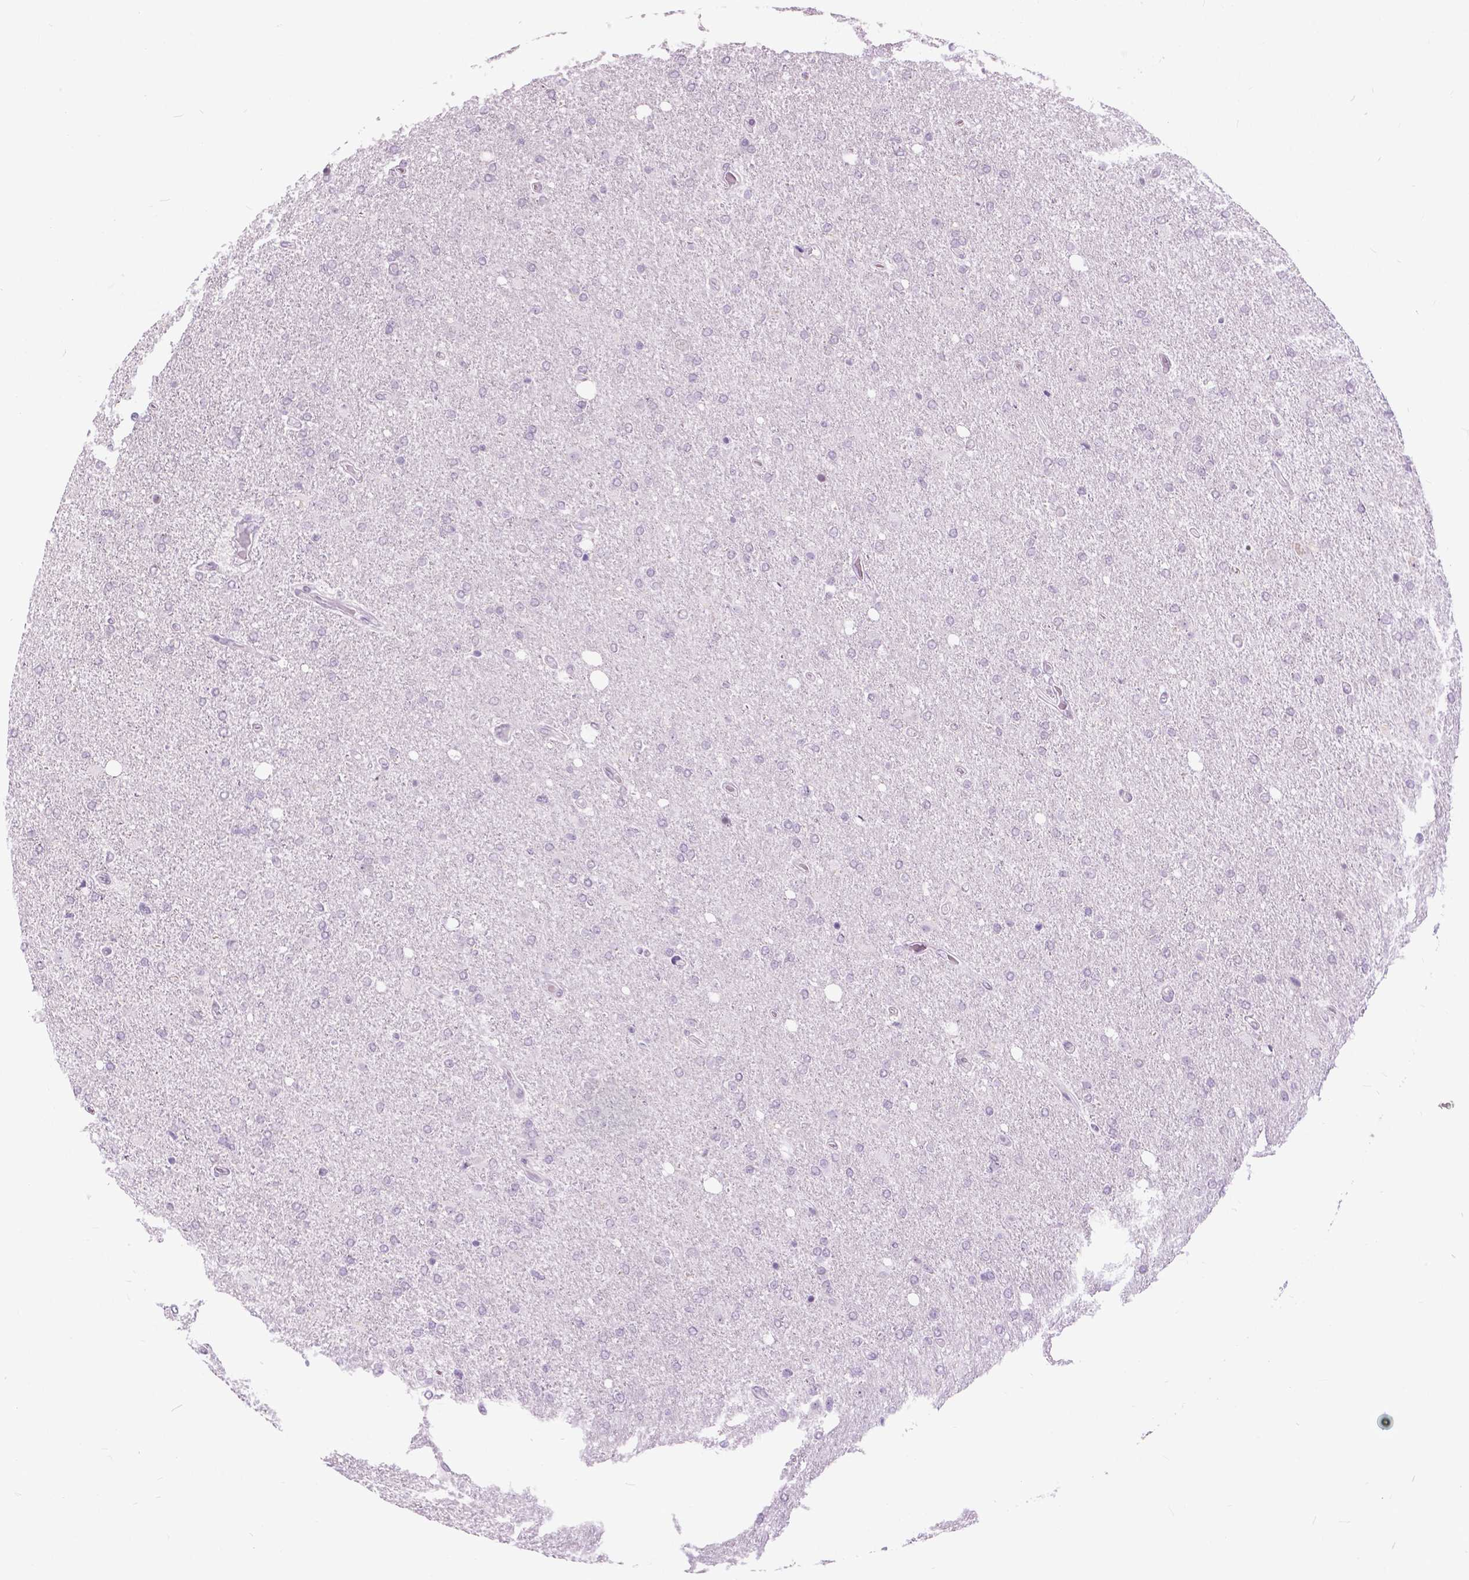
{"staining": {"intensity": "negative", "quantity": "none", "location": "none"}, "tissue": "glioma", "cell_type": "Tumor cells", "image_type": "cancer", "snomed": [{"axis": "morphology", "description": "Glioma, malignant, High grade"}, {"axis": "topography", "description": "Cerebral cortex"}], "caption": "Immunohistochemical staining of human malignant glioma (high-grade) demonstrates no significant expression in tumor cells. (Stains: DAB IHC with hematoxylin counter stain, Microscopy: brightfield microscopy at high magnification).", "gene": "MYOM1", "patient": {"sex": "male", "age": 70}}